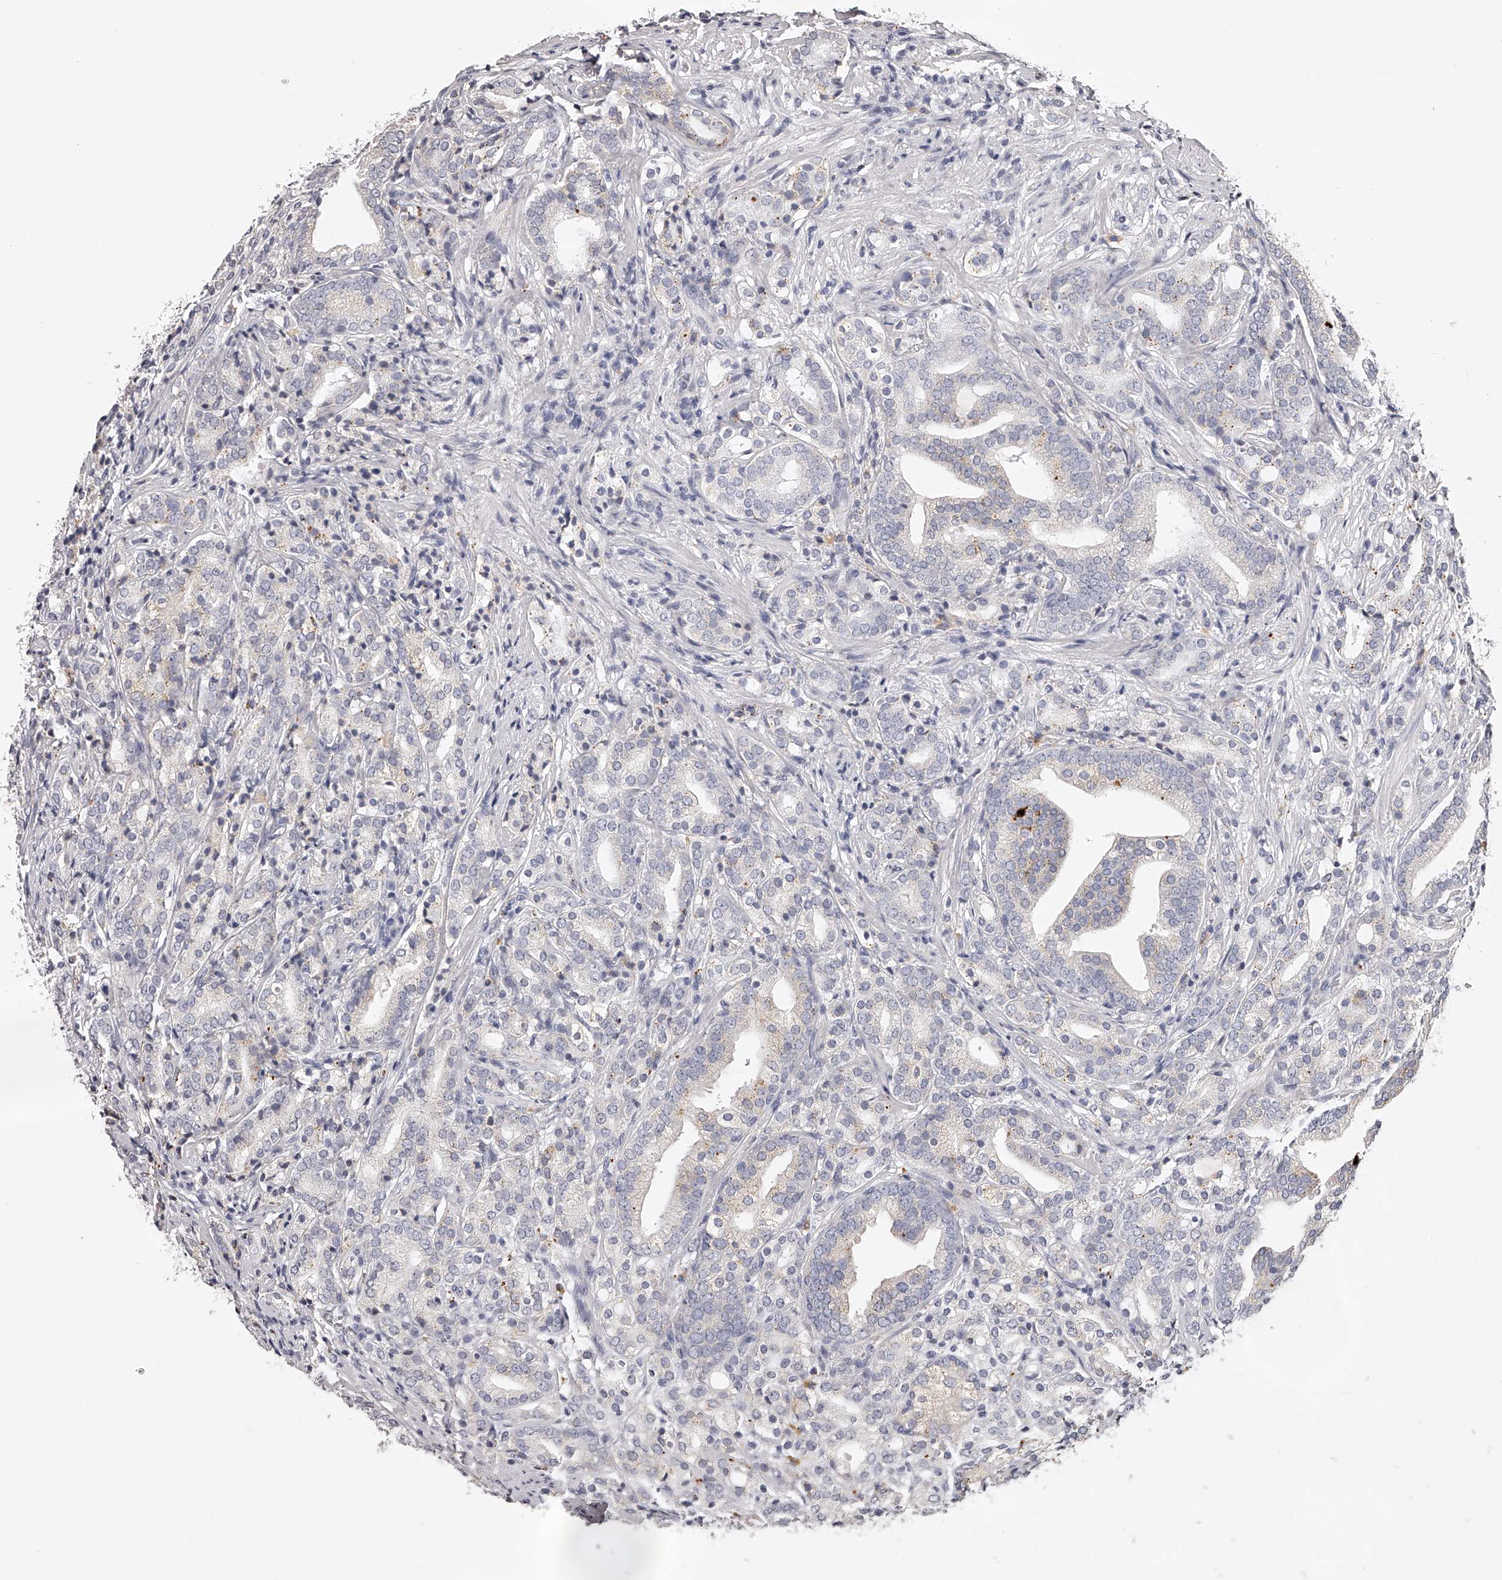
{"staining": {"intensity": "negative", "quantity": "none", "location": "none"}, "tissue": "prostate cancer", "cell_type": "Tumor cells", "image_type": "cancer", "snomed": [{"axis": "morphology", "description": "Adenocarcinoma, High grade"}, {"axis": "topography", "description": "Prostate"}], "caption": "Immunohistochemistry histopathology image of neoplastic tissue: human prostate cancer stained with DAB (3,3'-diaminobenzidine) shows no significant protein staining in tumor cells.", "gene": "DMRT1", "patient": {"sex": "male", "age": 57}}